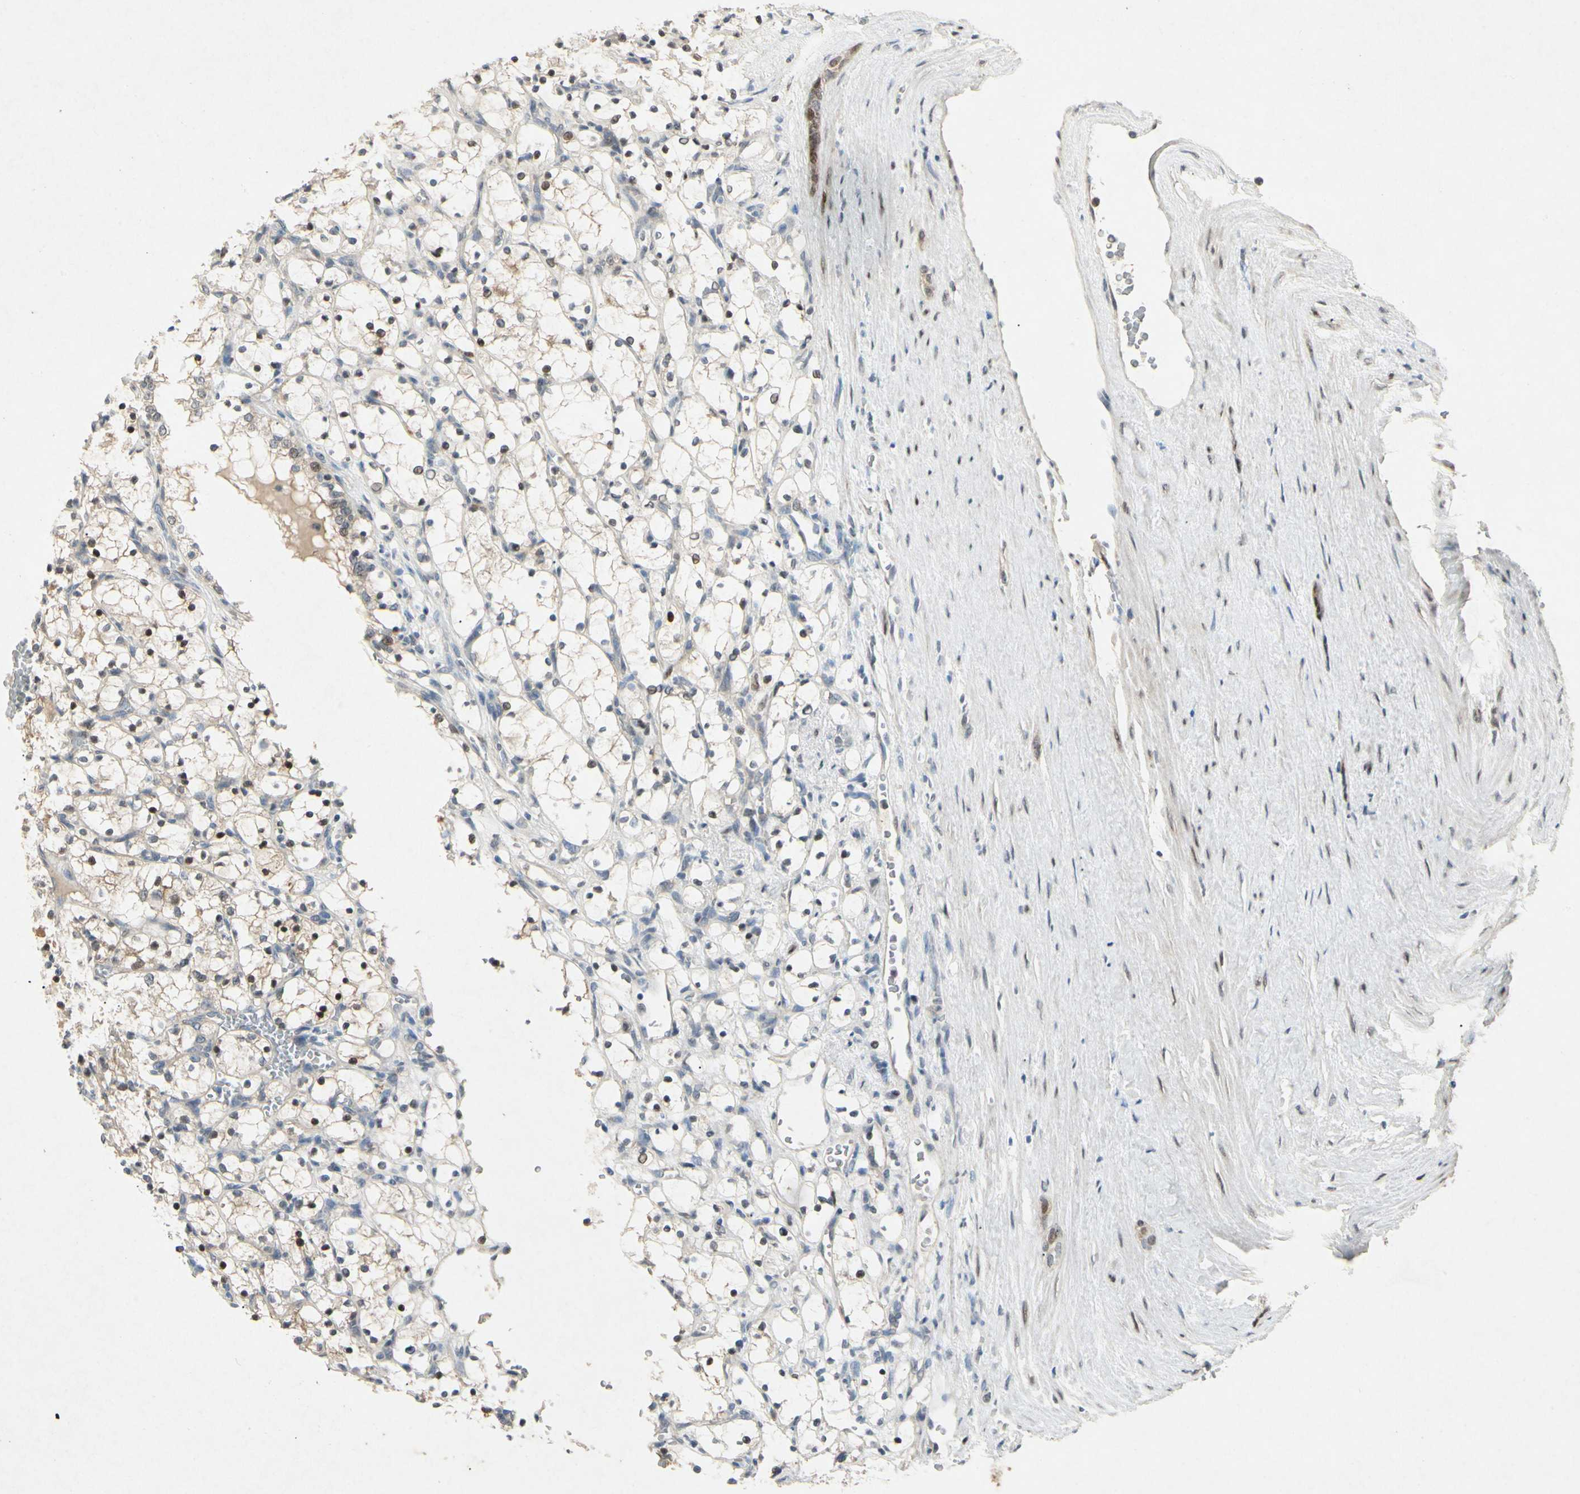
{"staining": {"intensity": "strong", "quantity": "<25%", "location": "nuclear"}, "tissue": "renal cancer", "cell_type": "Tumor cells", "image_type": "cancer", "snomed": [{"axis": "morphology", "description": "Adenocarcinoma, NOS"}, {"axis": "topography", "description": "Kidney"}], "caption": "A histopathology image of renal cancer stained for a protein exhibits strong nuclear brown staining in tumor cells.", "gene": "HSPA1B", "patient": {"sex": "female", "age": 69}}